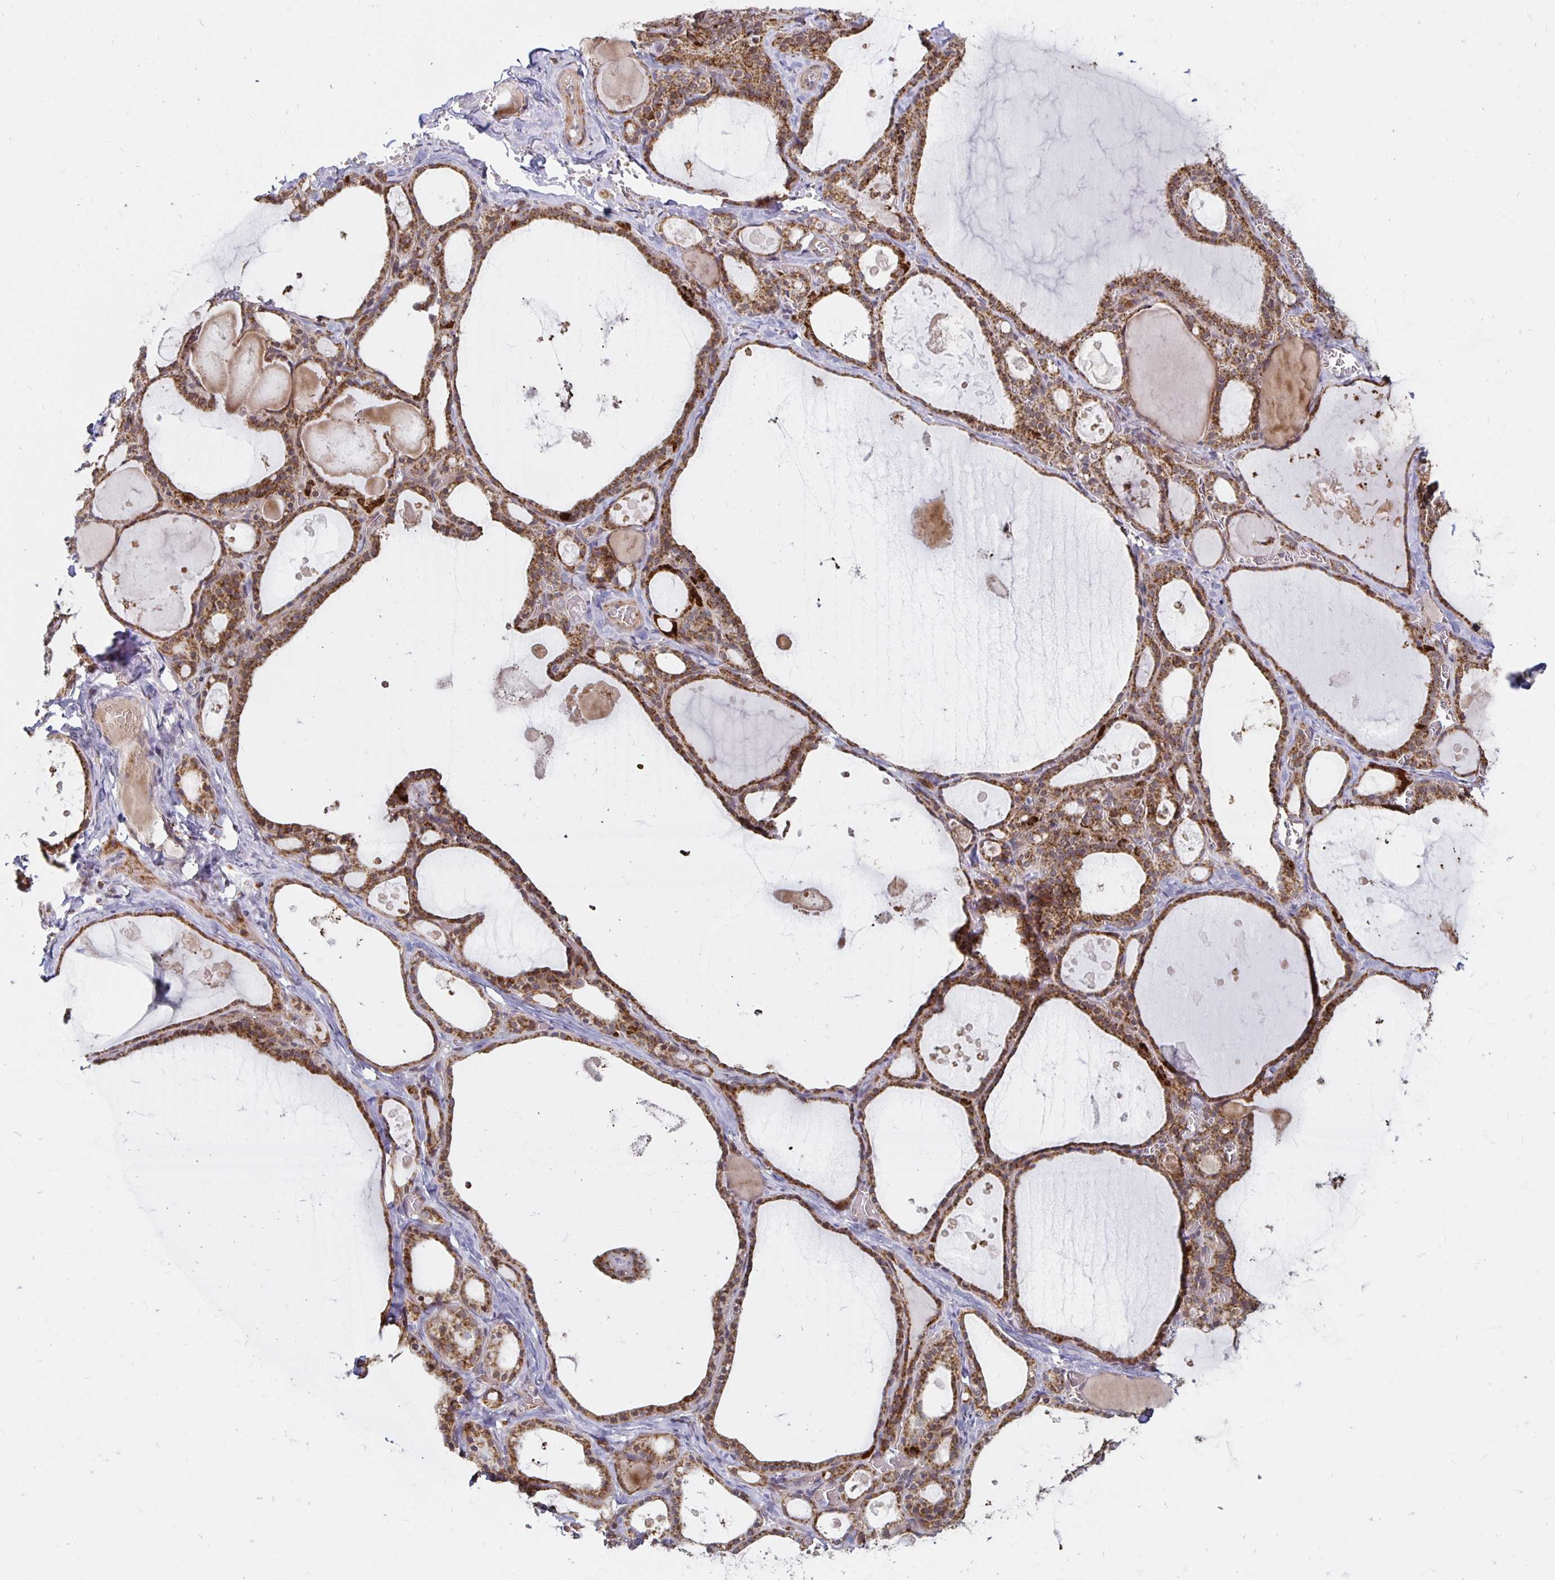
{"staining": {"intensity": "strong", "quantity": ">75%", "location": "cytoplasmic/membranous"}, "tissue": "thyroid gland", "cell_type": "Glandular cells", "image_type": "normal", "snomed": [{"axis": "morphology", "description": "Normal tissue, NOS"}, {"axis": "topography", "description": "Thyroid gland"}], "caption": "A micrograph of human thyroid gland stained for a protein reveals strong cytoplasmic/membranous brown staining in glandular cells.", "gene": "MRPL28", "patient": {"sex": "male", "age": 56}}